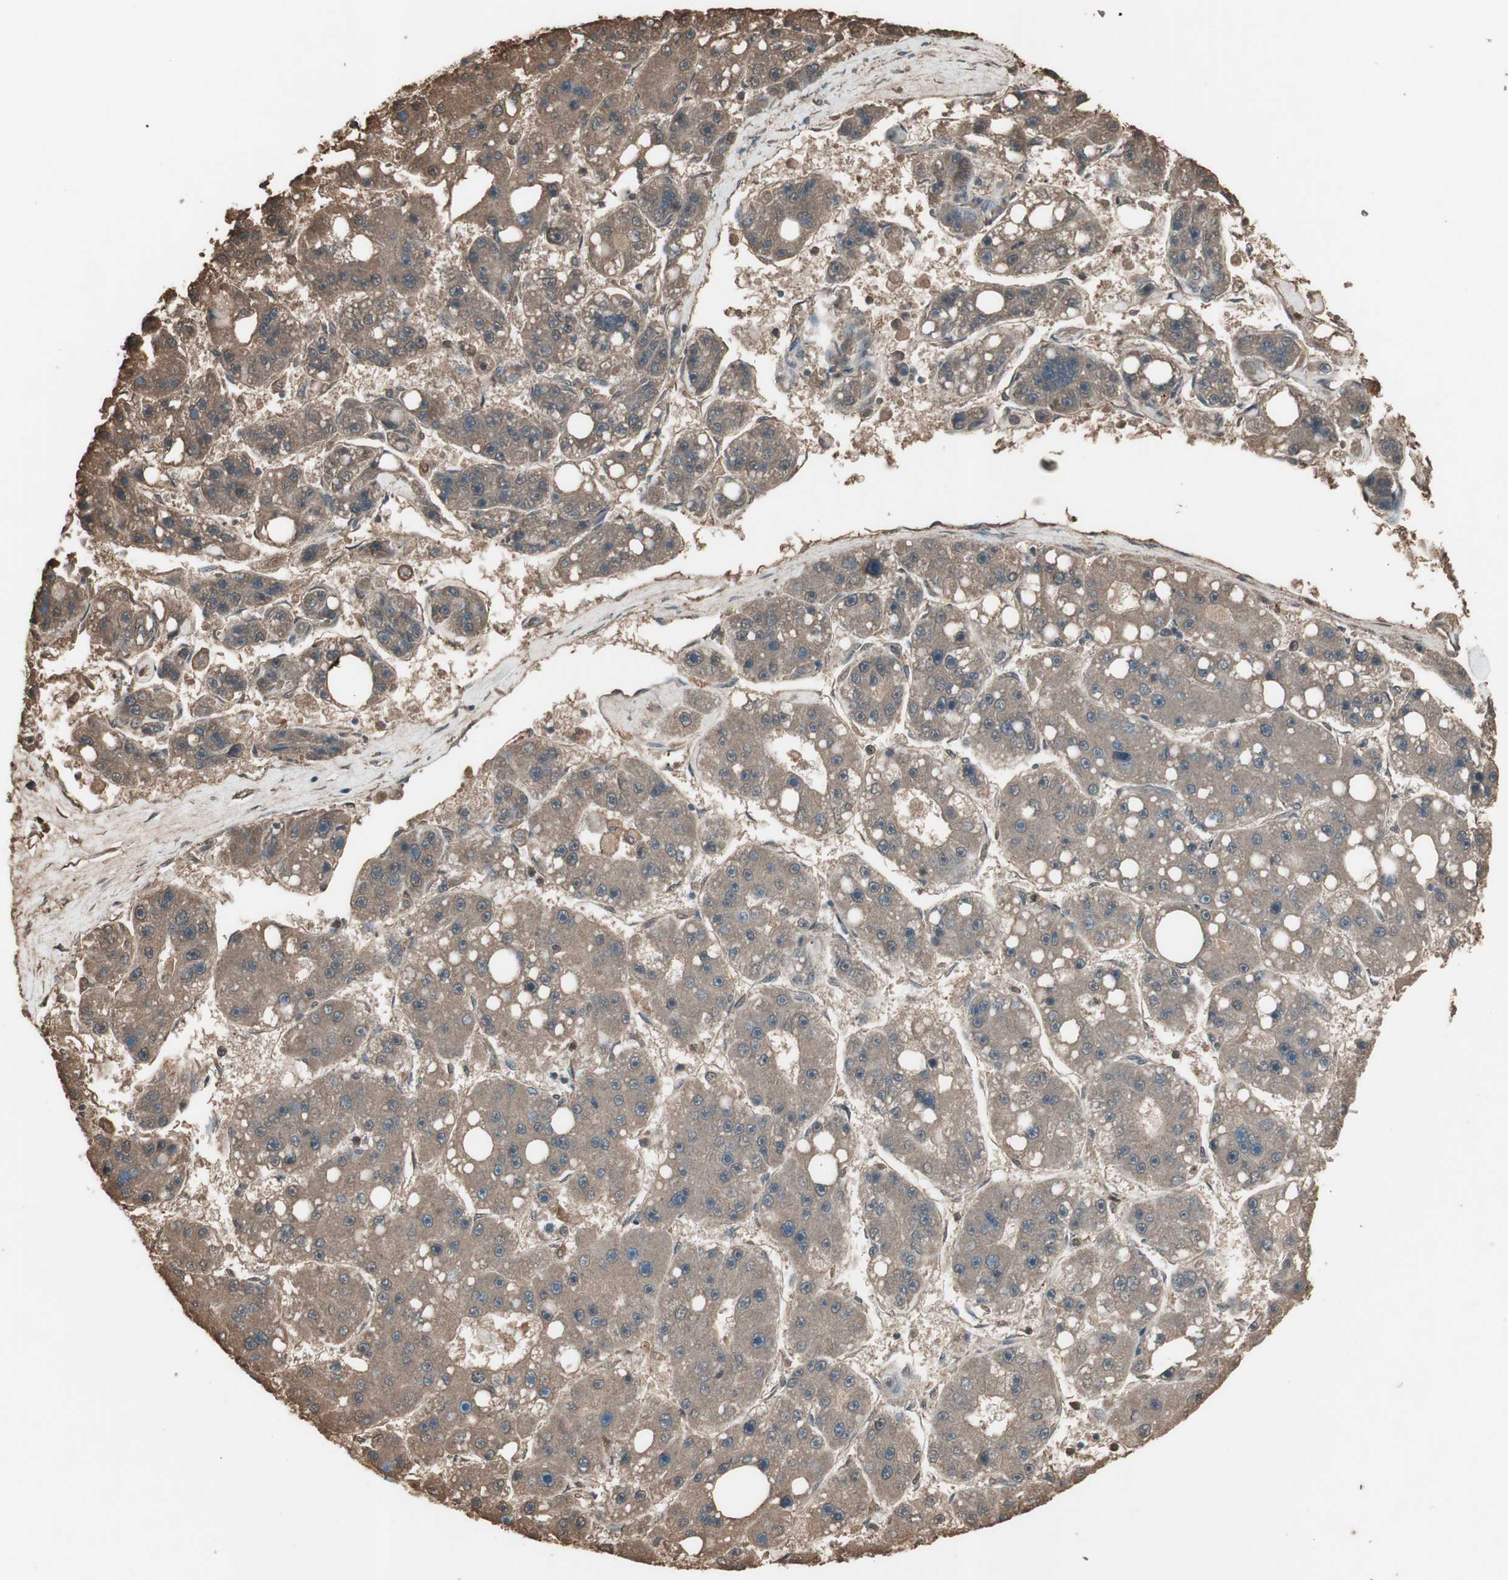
{"staining": {"intensity": "weak", "quantity": "<25%", "location": "cytoplasmic/membranous"}, "tissue": "liver cancer", "cell_type": "Tumor cells", "image_type": "cancer", "snomed": [{"axis": "morphology", "description": "Carcinoma, Hepatocellular, NOS"}, {"axis": "topography", "description": "Liver"}], "caption": "IHC micrograph of neoplastic tissue: human liver cancer (hepatocellular carcinoma) stained with DAB demonstrates no significant protein staining in tumor cells.", "gene": "MMP14", "patient": {"sex": "female", "age": 61}}